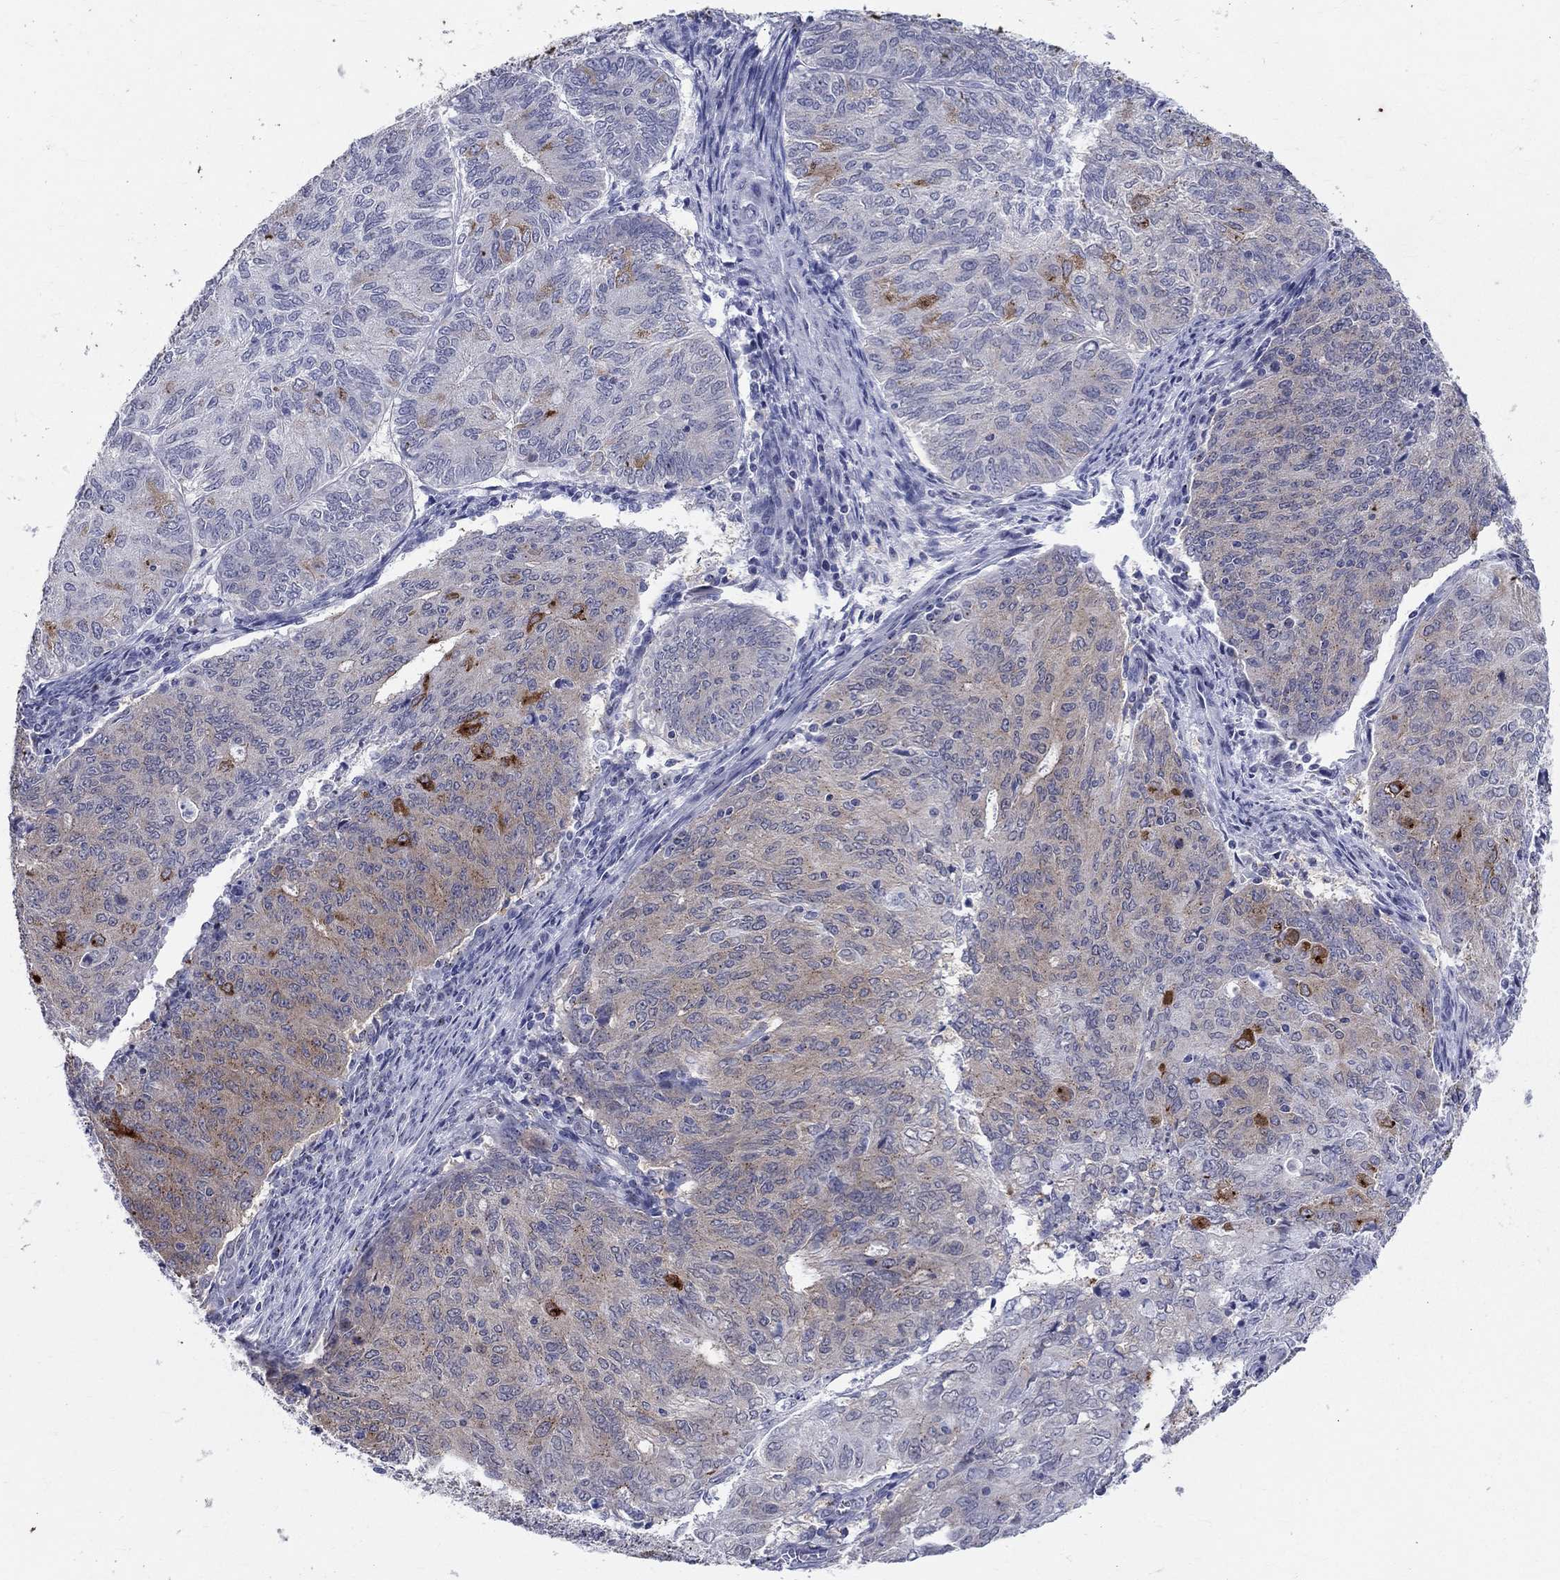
{"staining": {"intensity": "moderate", "quantity": "<25%", "location": "cytoplasmic/membranous"}, "tissue": "endometrial cancer", "cell_type": "Tumor cells", "image_type": "cancer", "snomed": [{"axis": "morphology", "description": "Adenocarcinoma, NOS"}, {"axis": "topography", "description": "Endometrium"}], "caption": "Tumor cells show low levels of moderate cytoplasmic/membranous positivity in about <25% of cells in endometrial cancer.", "gene": "CEP43", "patient": {"sex": "female", "age": 82}}